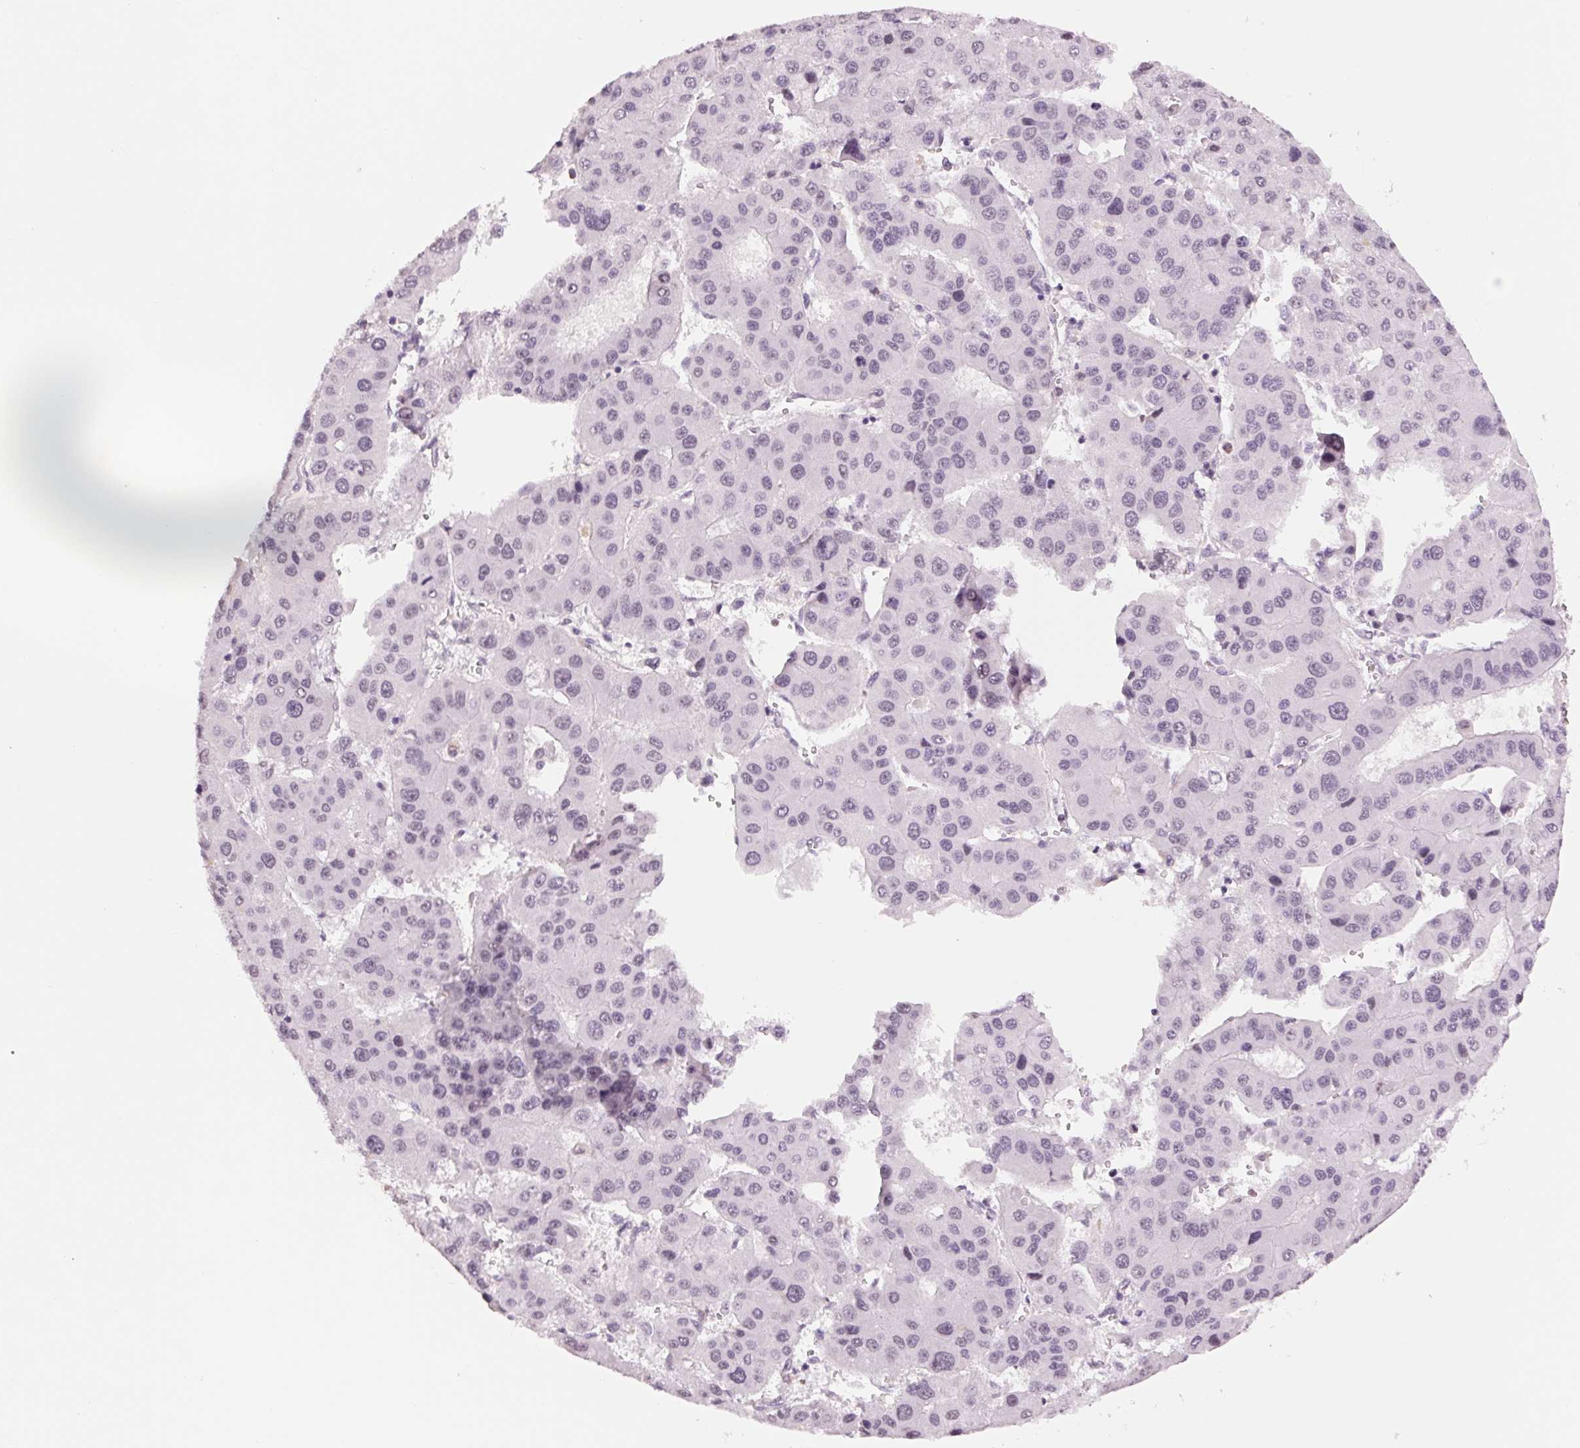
{"staining": {"intensity": "negative", "quantity": "none", "location": "none"}, "tissue": "liver cancer", "cell_type": "Tumor cells", "image_type": "cancer", "snomed": [{"axis": "morphology", "description": "Carcinoma, Hepatocellular, NOS"}, {"axis": "topography", "description": "Liver"}], "caption": "Tumor cells show no significant expression in liver cancer (hepatocellular carcinoma). (Stains: DAB immunohistochemistry with hematoxylin counter stain, Microscopy: brightfield microscopy at high magnification).", "gene": "MPO", "patient": {"sex": "male", "age": 73}}